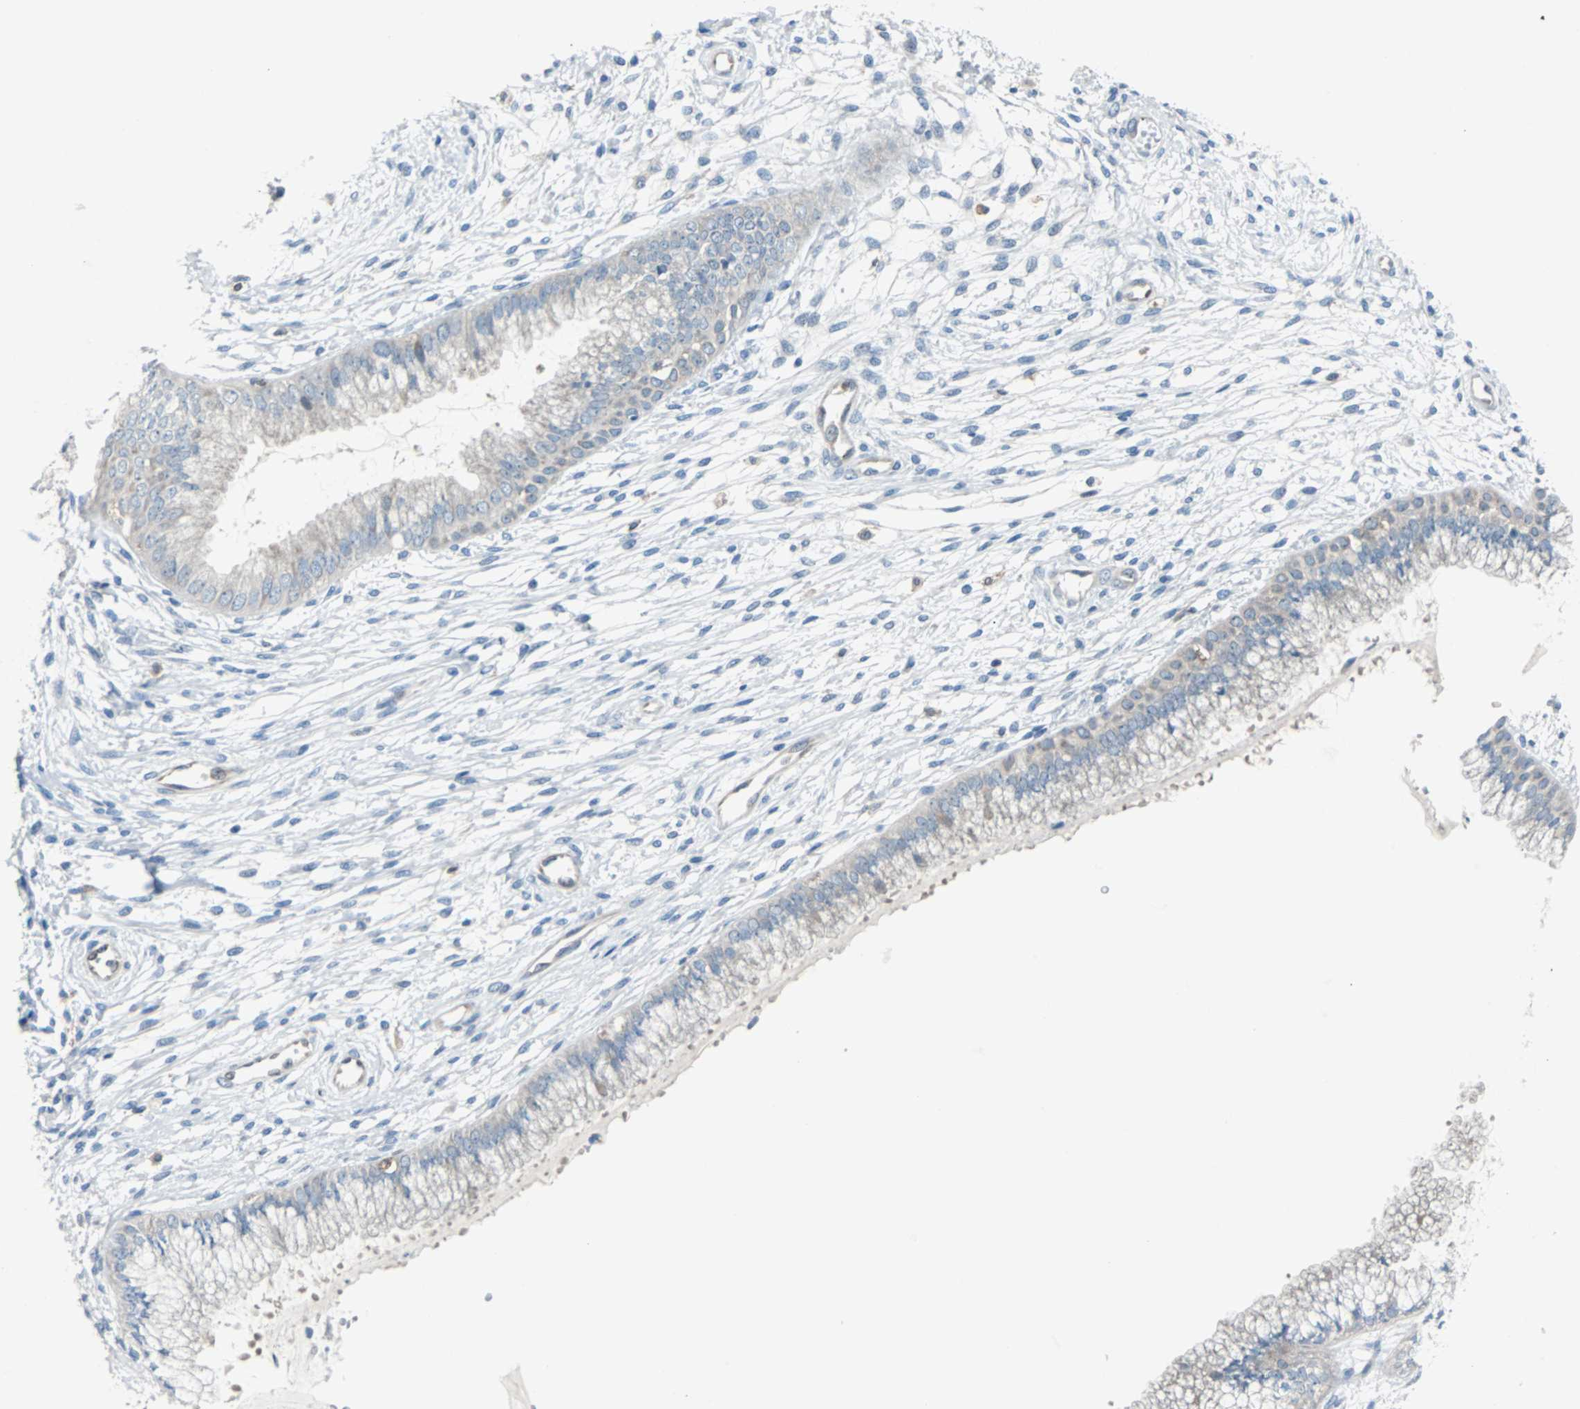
{"staining": {"intensity": "weak", "quantity": "25%-75%", "location": "cytoplasmic/membranous"}, "tissue": "cervix", "cell_type": "Glandular cells", "image_type": "normal", "snomed": [{"axis": "morphology", "description": "Normal tissue, NOS"}, {"axis": "topography", "description": "Cervix"}], "caption": "IHC image of unremarkable cervix stained for a protein (brown), which reveals low levels of weak cytoplasmic/membranous positivity in about 25%-75% of glandular cells.", "gene": "SWAP70", "patient": {"sex": "female", "age": 39}}